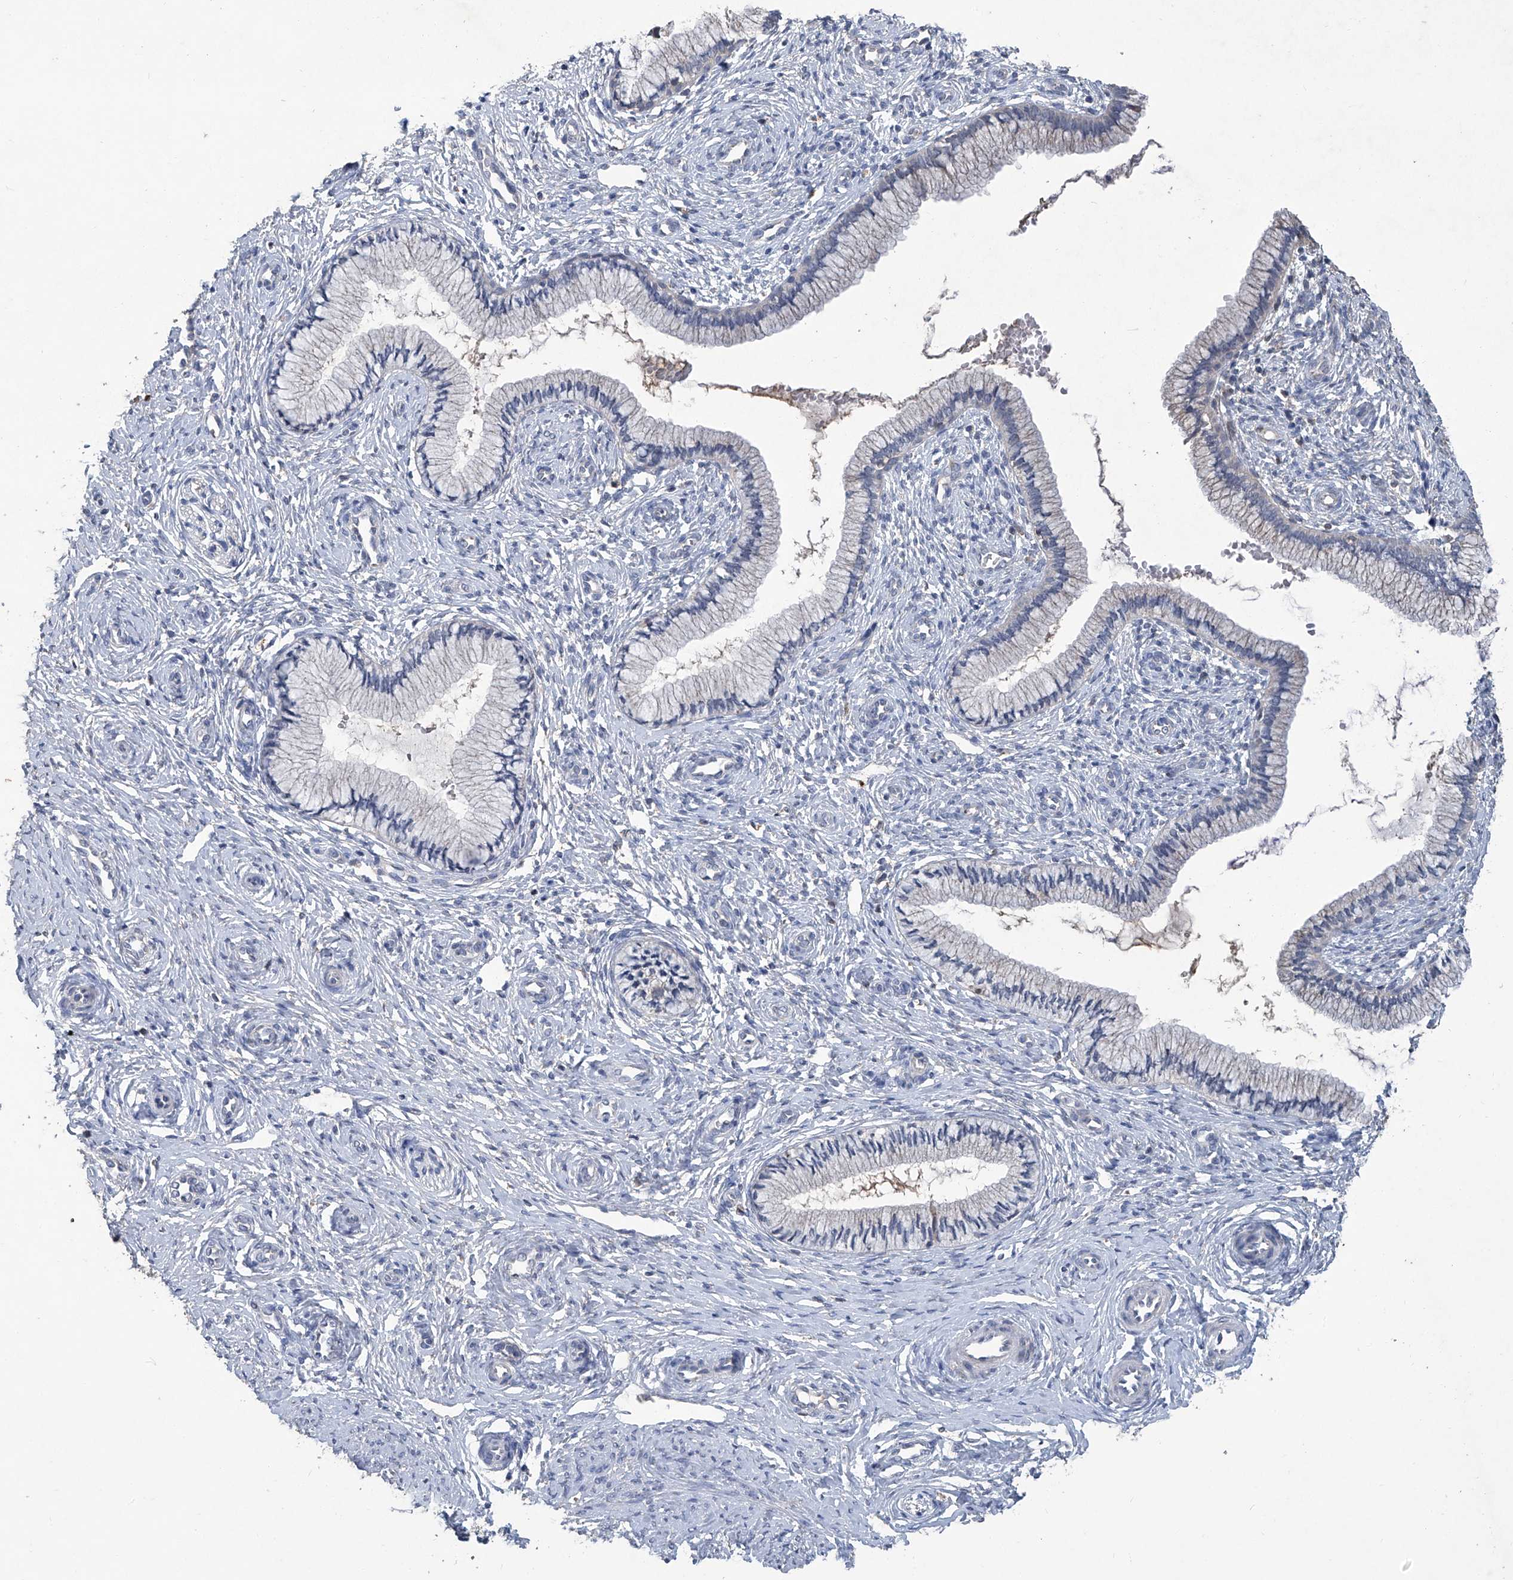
{"staining": {"intensity": "negative", "quantity": "none", "location": "none"}, "tissue": "cervix", "cell_type": "Glandular cells", "image_type": "normal", "snomed": [{"axis": "morphology", "description": "Normal tissue, NOS"}, {"axis": "topography", "description": "Cervix"}], "caption": "The histopathology image shows no significant positivity in glandular cells of cervix.", "gene": "PCSK5", "patient": {"sex": "female", "age": 27}}